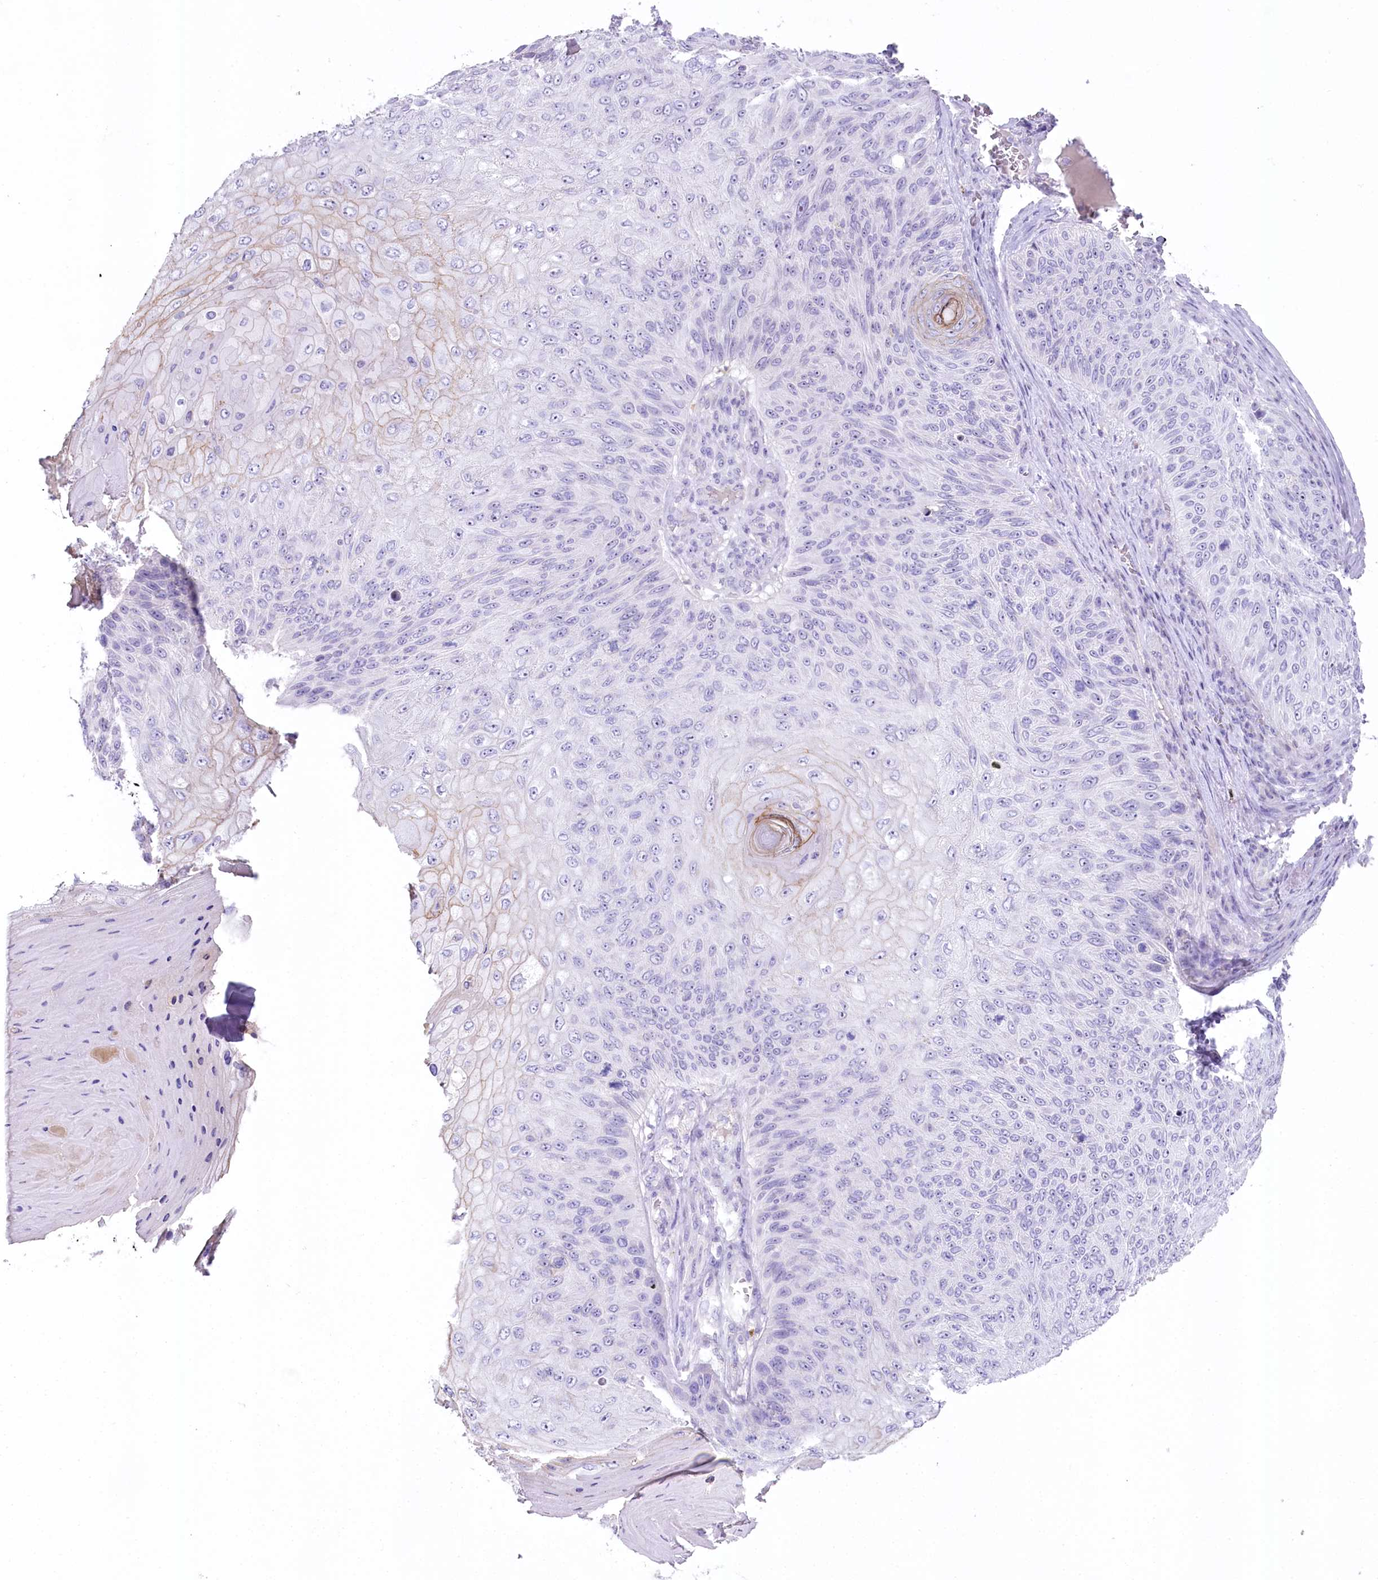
{"staining": {"intensity": "negative", "quantity": "none", "location": "none"}, "tissue": "skin cancer", "cell_type": "Tumor cells", "image_type": "cancer", "snomed": [{"axis": "morphology", "description": "Squamous cell carcinoma, NOS"}, {"axis": "topography", "description": "Skin"}], "caption": "There is no significant expression in tumor cells of skin cancer. Brightfield microscopy of IHC stained with DAB (3,3'-diaminobenzidine) (brown) and hematoxylin (blue), captured at high magnification.", "gene": "MYOZ1", "patient": {"sex": "female", "age": 88}}